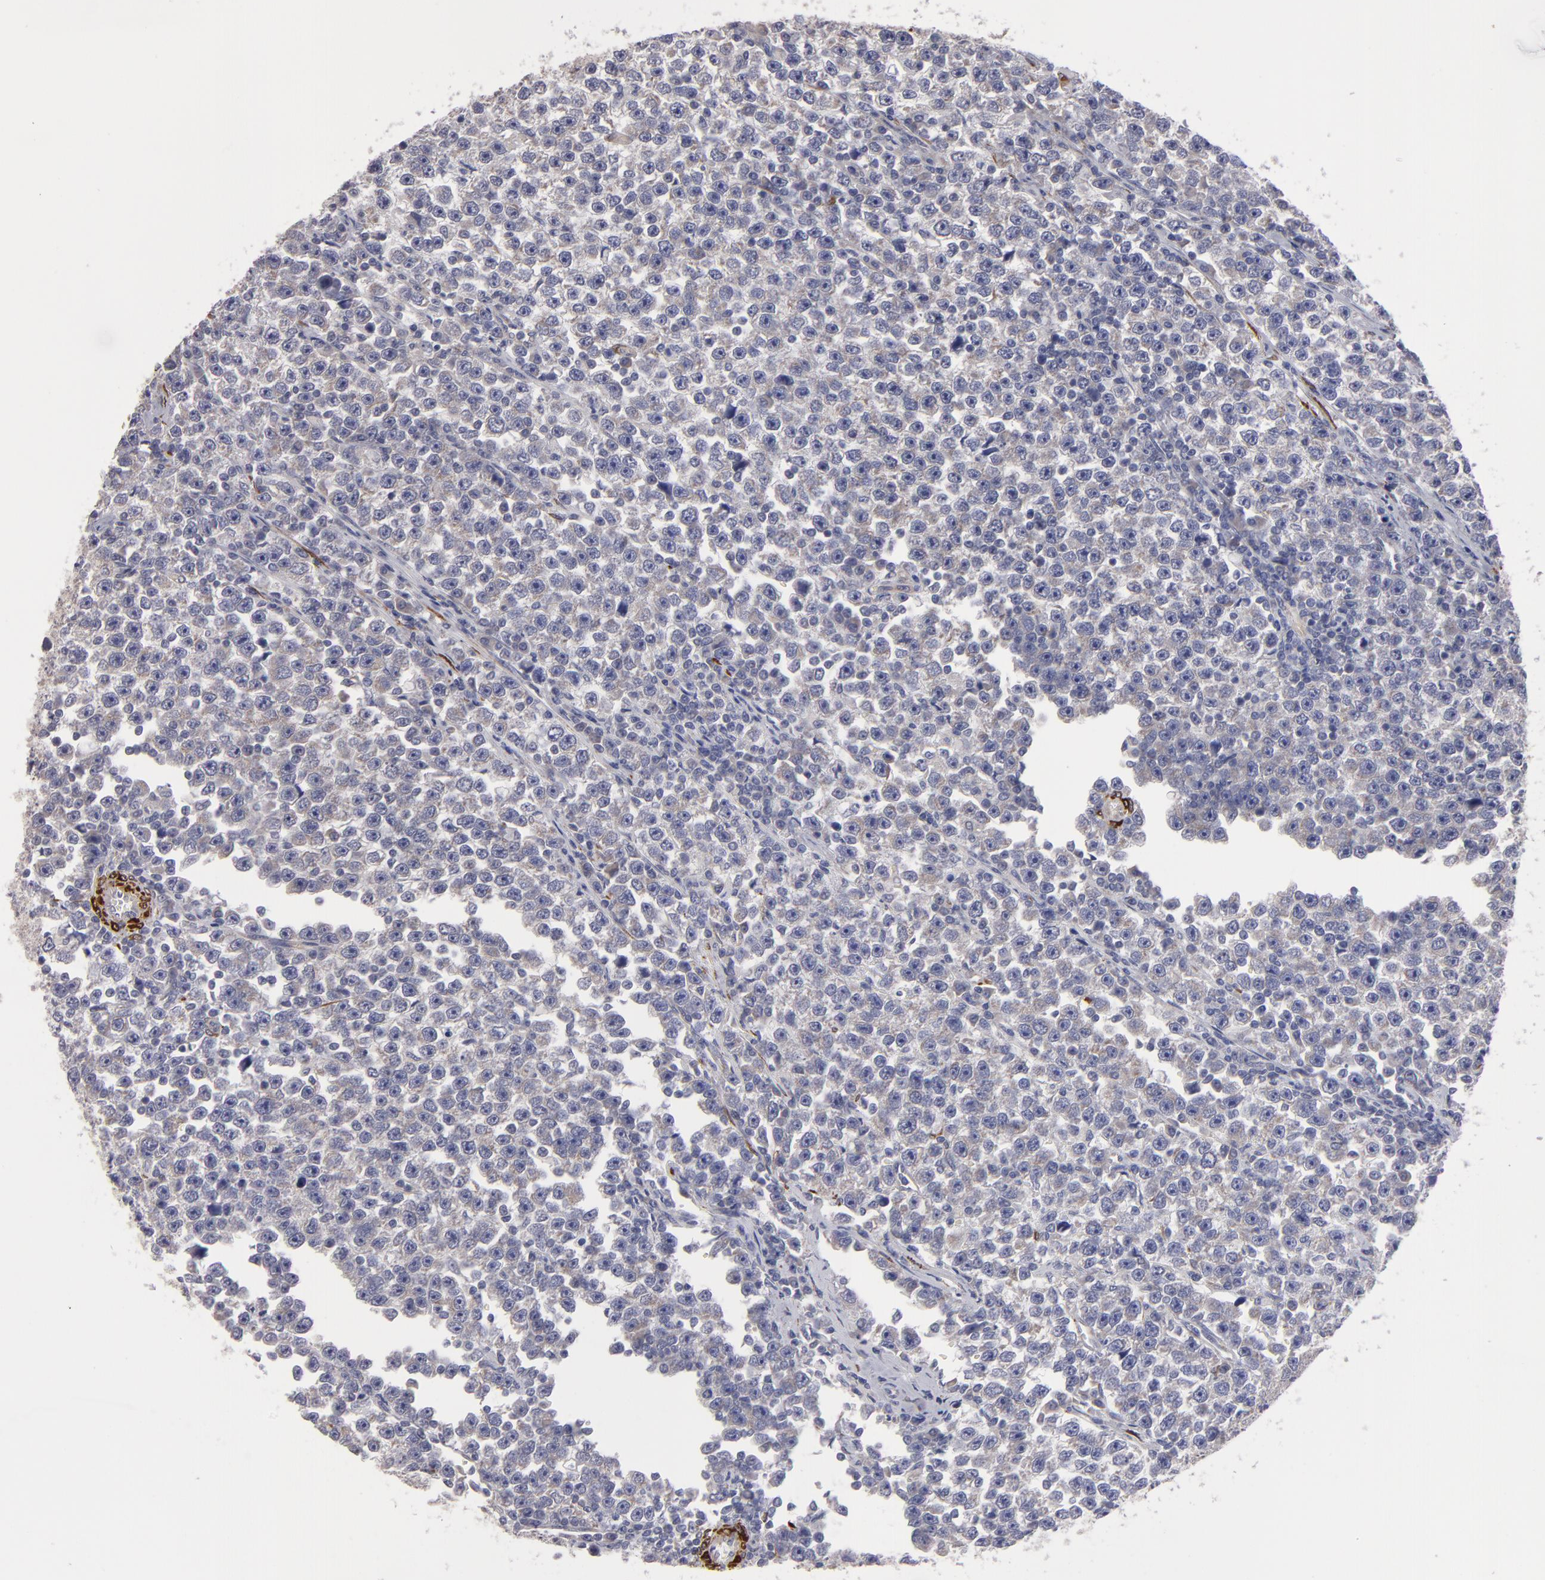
{"staining": {"intensity": "weak", "quantity": "25%-75%", "location": "cytoplasmic/membranous"}, "tissue": "testis cancer", "cell_type": "Tumor cells", "image_type": "cancer", "snomed": [{"axis": "morphology", "description": "Seminoma, NOS"}, {"axis": "topography", "description": "Testis"}], "caption": "The immunohistochemical stain shows weak cytoplasmic/membranous staining in tumor cells of testis seminoma tissue.", "gene": "SLMAP", "patient": {"sex": "male", "age": 43}}